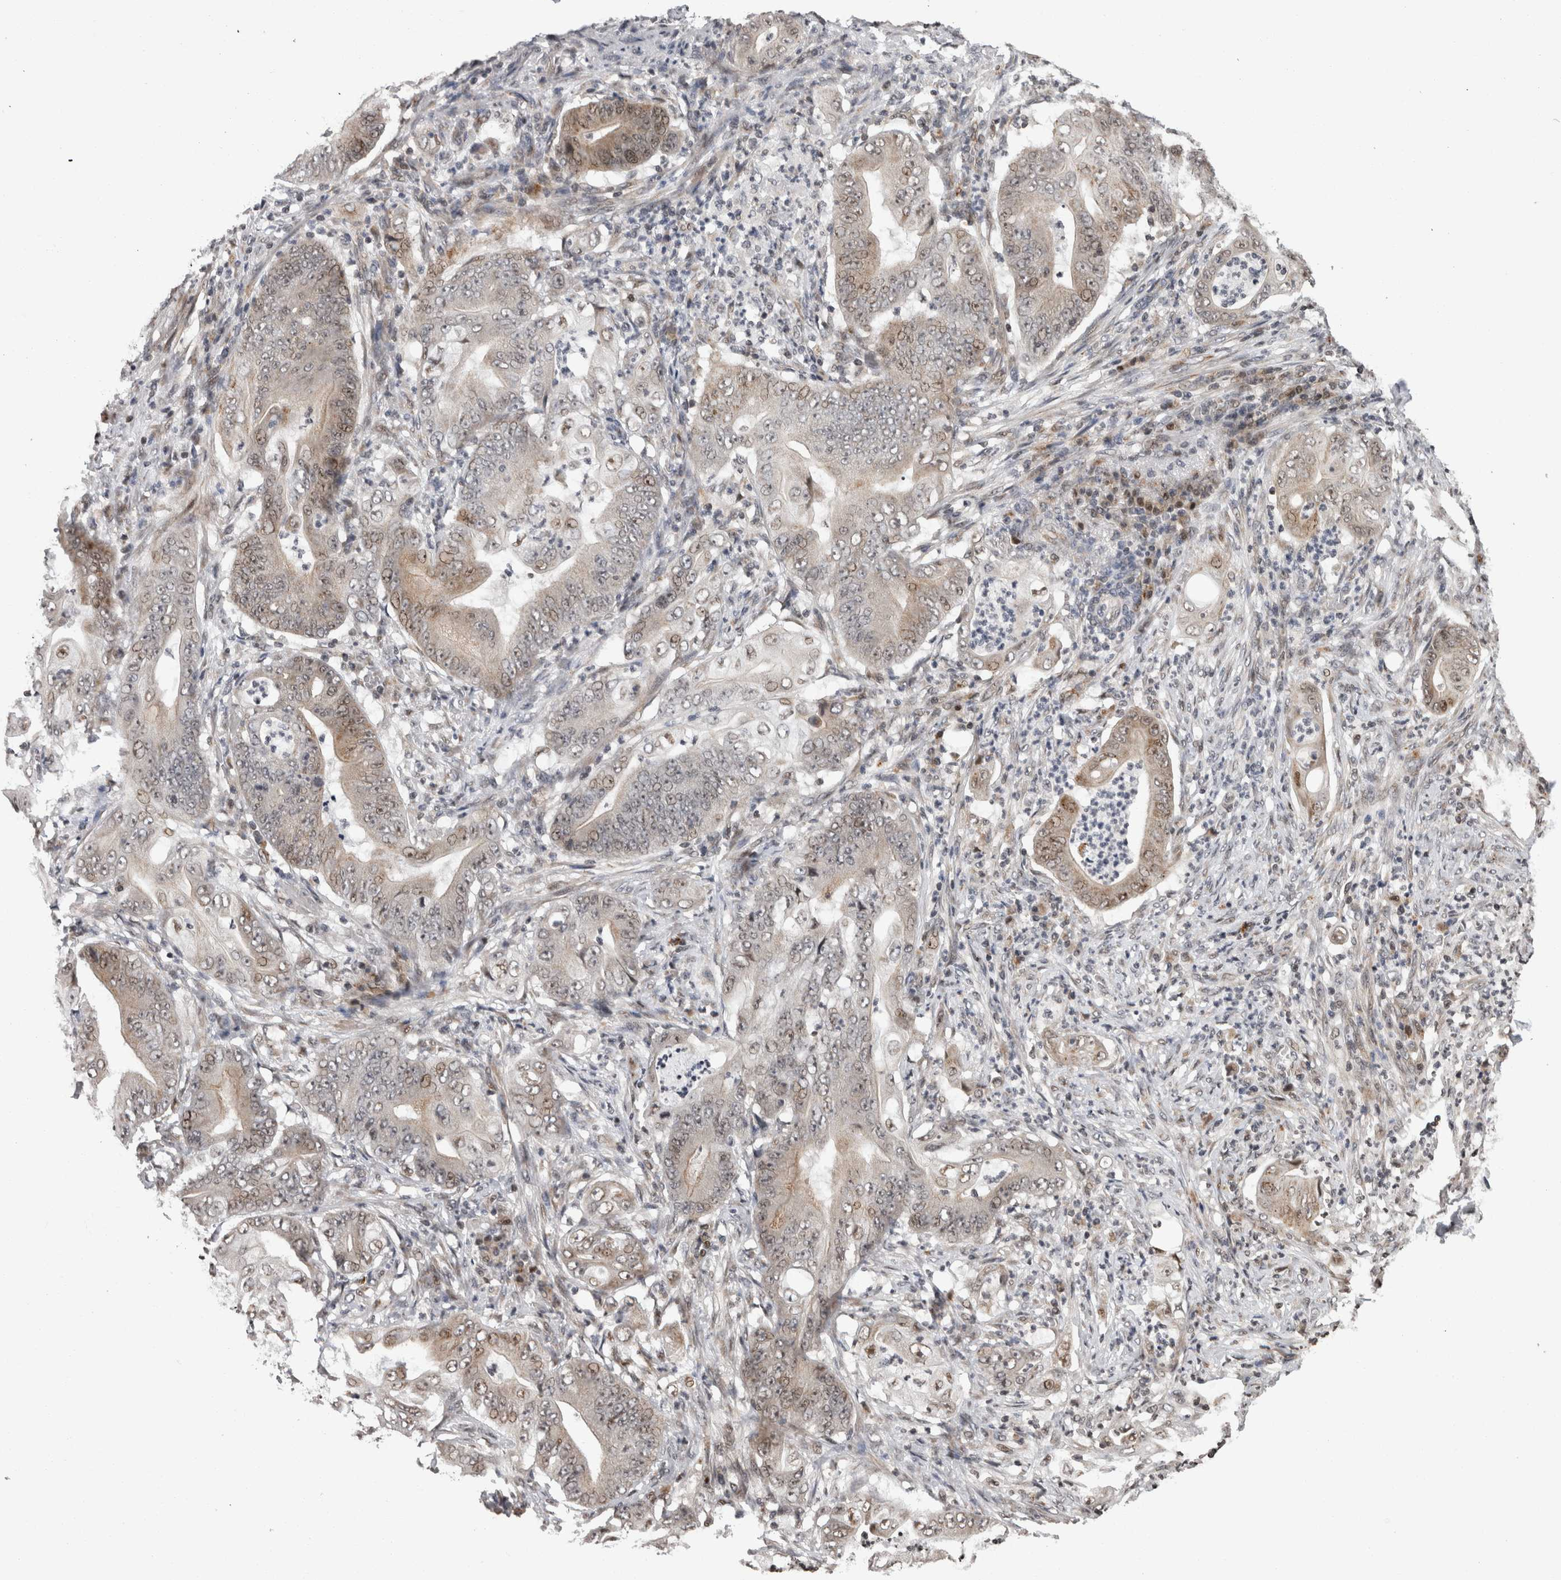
{"staining": {"intensity": "weak", "quantity": "25%-75%", "location": "cytoplasmic/membranous,nuclear"}, "tissue": "stomach cancer", "cell_type": "Tumor cells", "image_type": "cancer", "snomed": [{"axis": "morphology", "description": "Adenocarcinoma, NOS"}, {"axis": "topography", "description": "Stomach"}], "caption": "The histopathology image shows staining of stomach cancer, revealing weak cytoplasmic/membranous and nuclear protein positivity (brown color) within tumor cells.", "gene": "ZBTB11", "patient": {"sex": "female", "age": 73}}